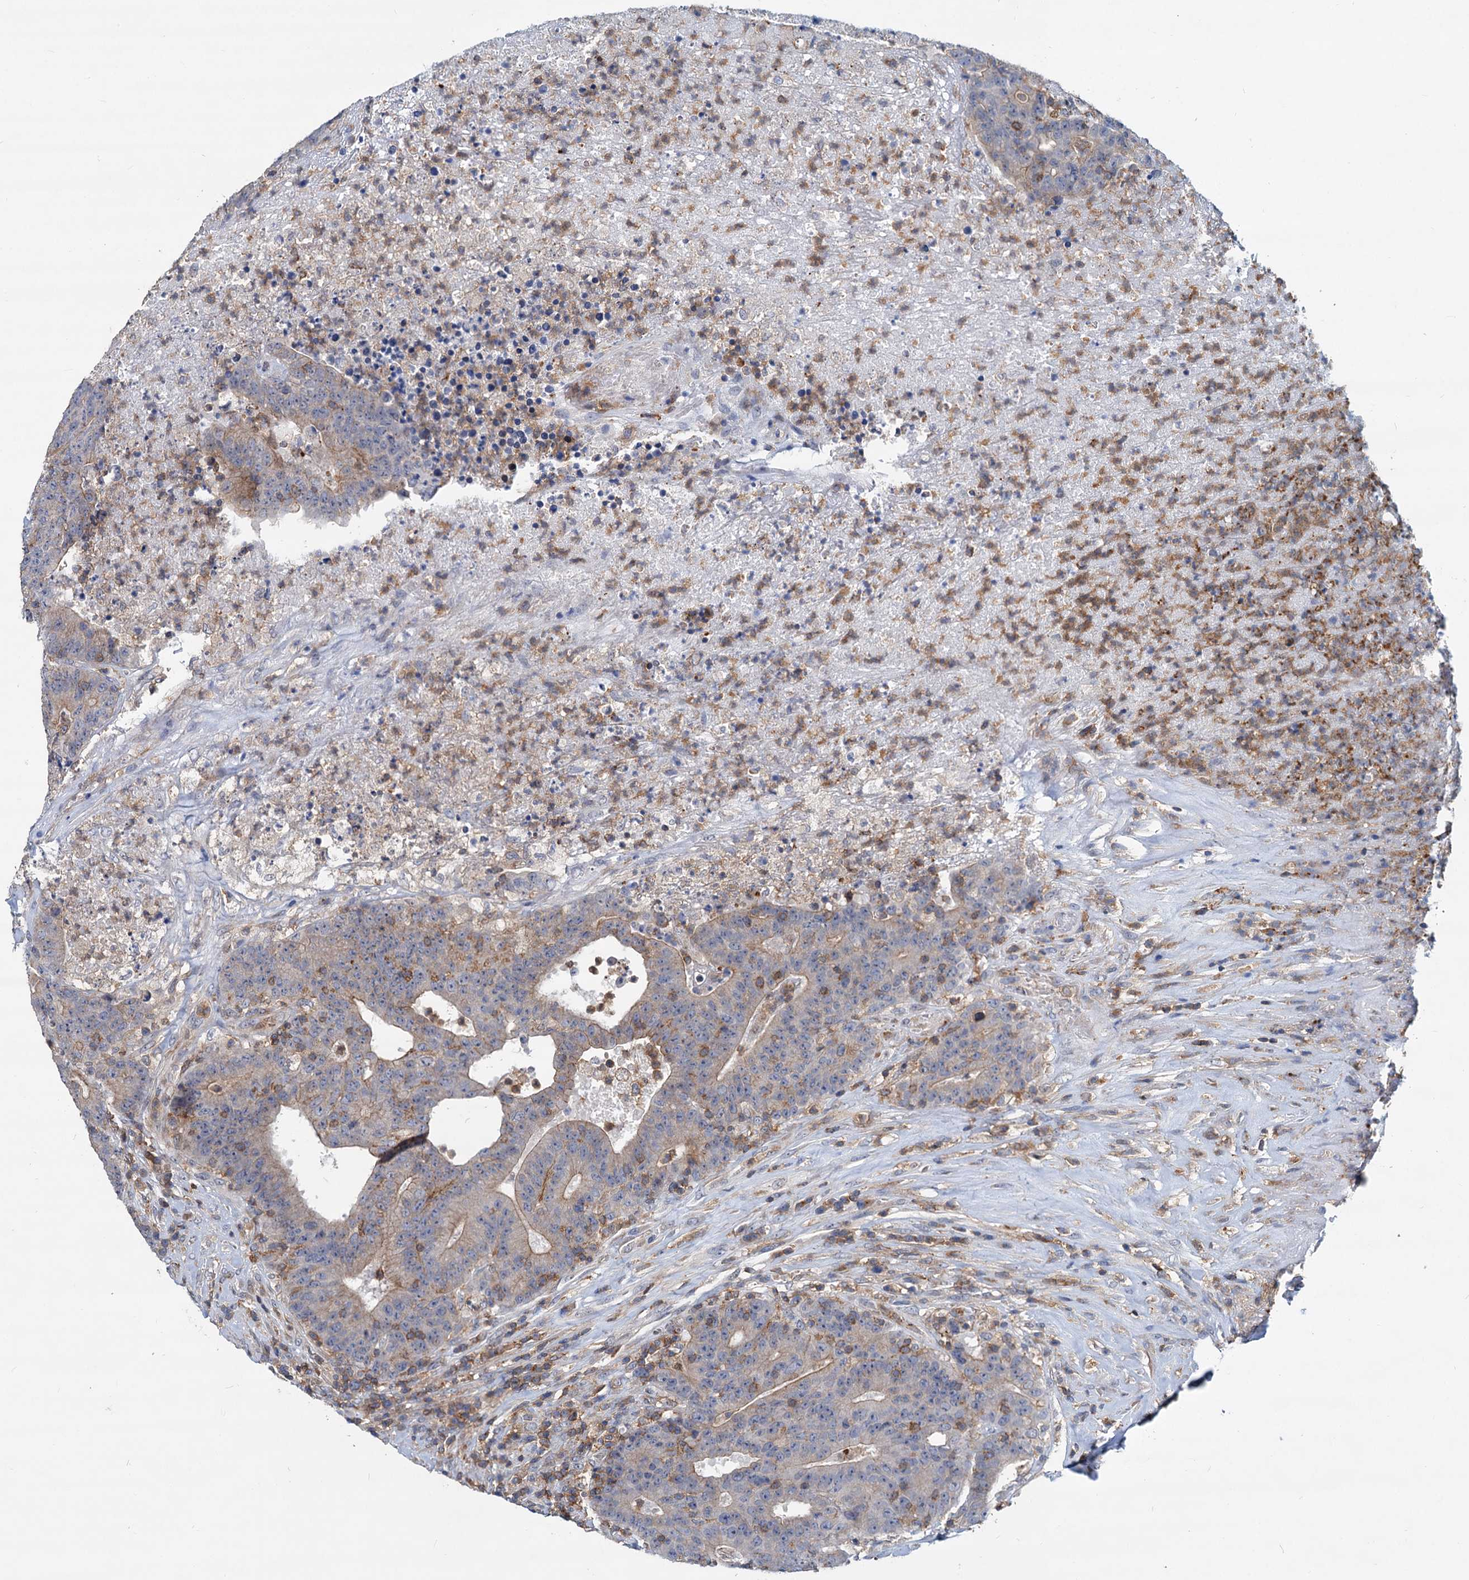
{"staining": {"intensity": "weak", "quantity": "<25%", "location": "cytoplasmic/membranous"}, "tissue": "colorectal cancer", "cell_type": "Tumor cells", "image_type": "cancer", "snomed": [{"axis": "morphology", "description": "Adenocarcinoma, NOS"}, {"axis": "topography", "description": "Colon"}], "caption": "Colorectal cancer (adenocarcinoma) stained for a protein using immunohistochemistry shows no staining tumor cells.", "gene": "LRCH4", "patient": {"sex": "female", "age": 75}}